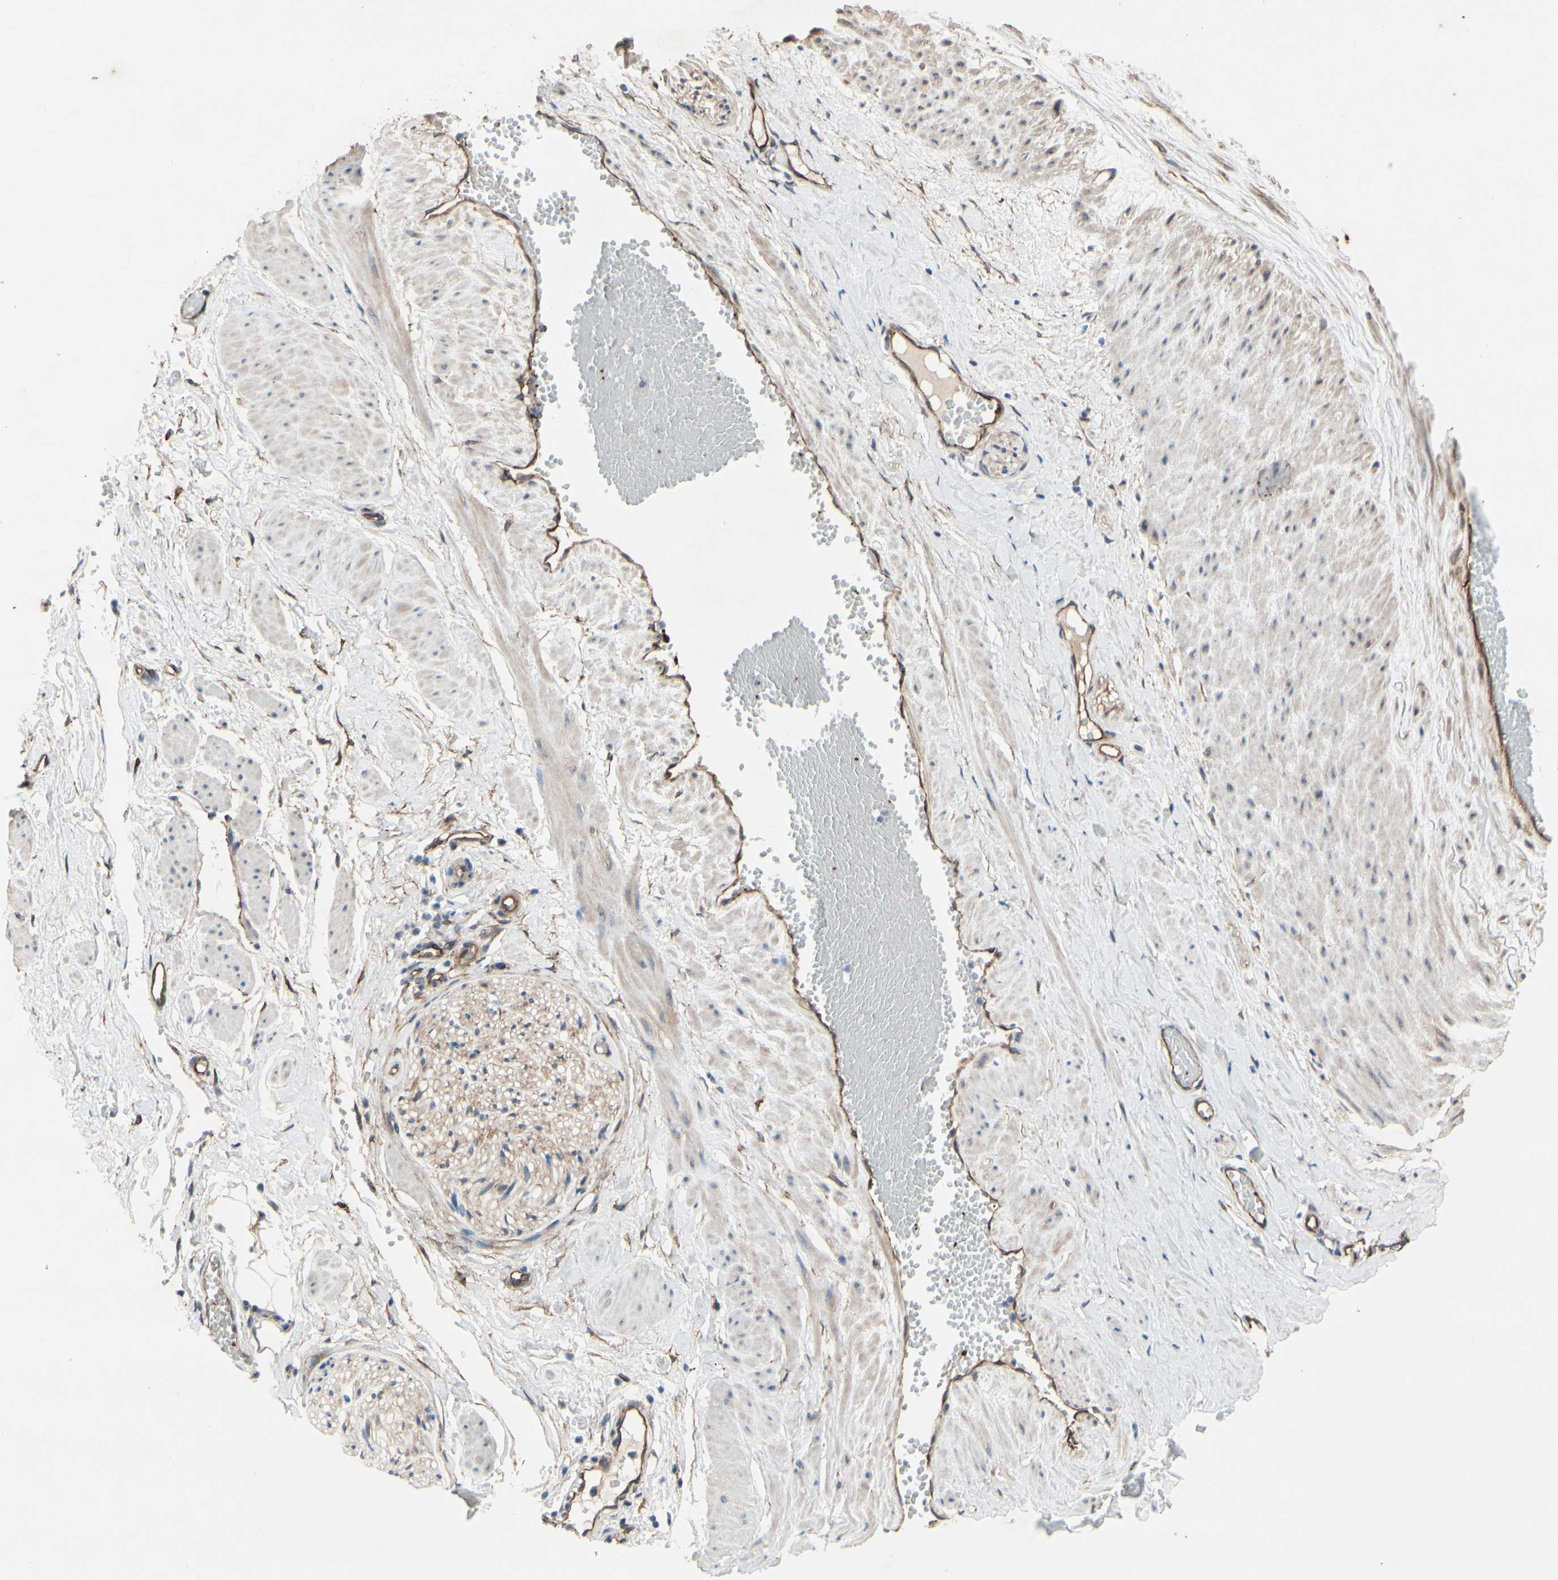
{"staining": {"intensity": "moderate", "quantity": "<25%", "location": "cytoplasmic/membranous"}, "tissue": "adipose tissue", "cell_type": "Adipocytes", "image_type": "normal", "snomed": [{"axis": "morphology", "description": "Normal tissue, NOS"}, {"axis": "topography", "description": "Soft tissue"}, {"axis": "topography", "description": "Vascular tissue"}], "caption": "This micrograph demonstrates benign adipose tissue stained with IHC to label a protein in brown. The cytoplasmic/membranous of adipocytes show moderate positivity for the protein. Nuclei are counter-stained blue.", "gene": "CTTNBP2", "patient": {"sex": "female", "age": 35}}